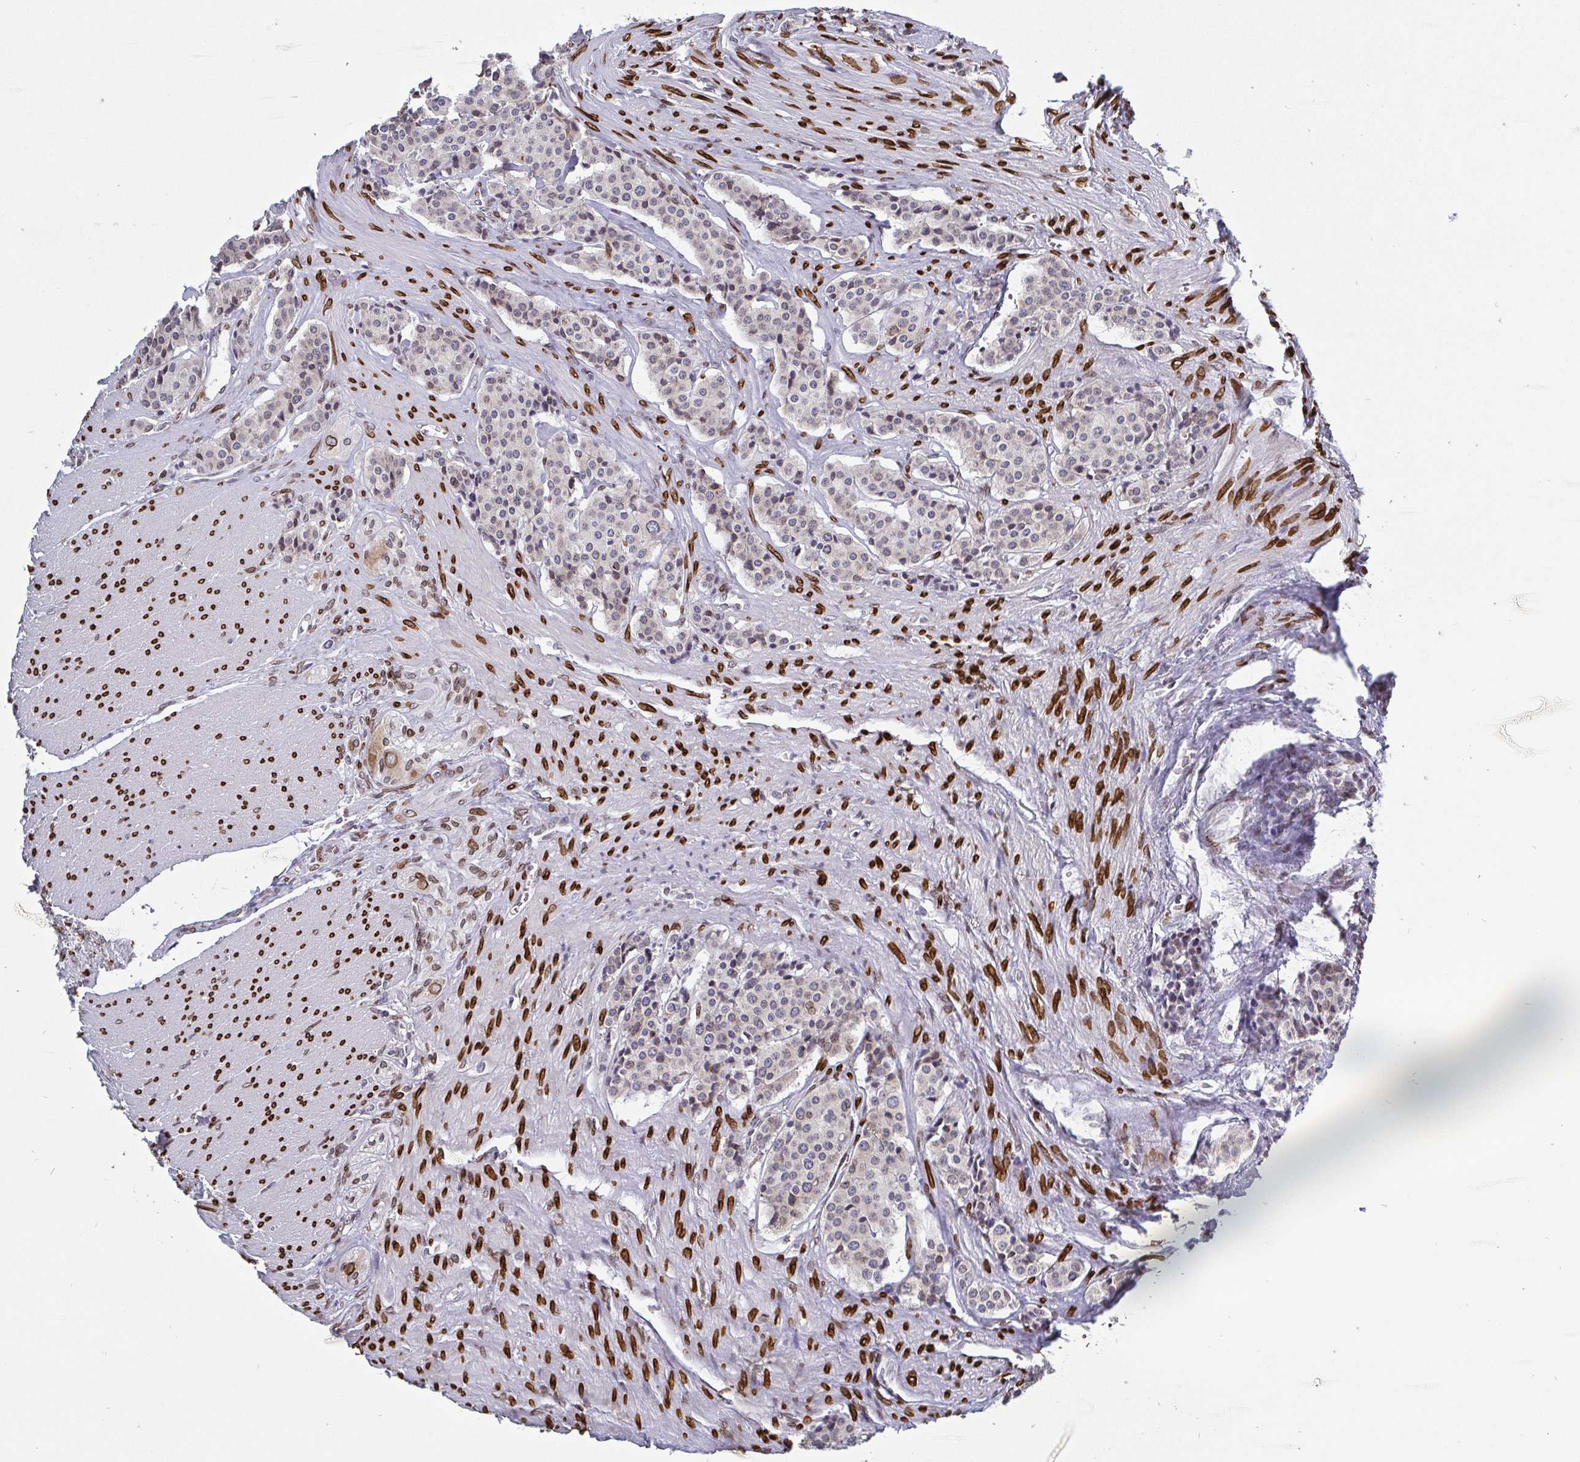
{"staining": {"intensity": "weak", "quantity": "<25%", "location": "nuclear"}, "tissue": "carcinoid", "cell_type": "Tumor cells", "image_type": "cancer", "snomed": [{"axis": "morphology", "description": "Carcinoid, malignant, NOS"}, {"axis": "topography", "description": "Small intestine"}], "caption": "Tumor cells are negative for protein expression in human carcinoid. The staining is performed using DAB brown chromogen with nuclei counter-stained in using hematoxylin.", "gene": "EMD", "patient": {"sex": "male", "age": 73}}